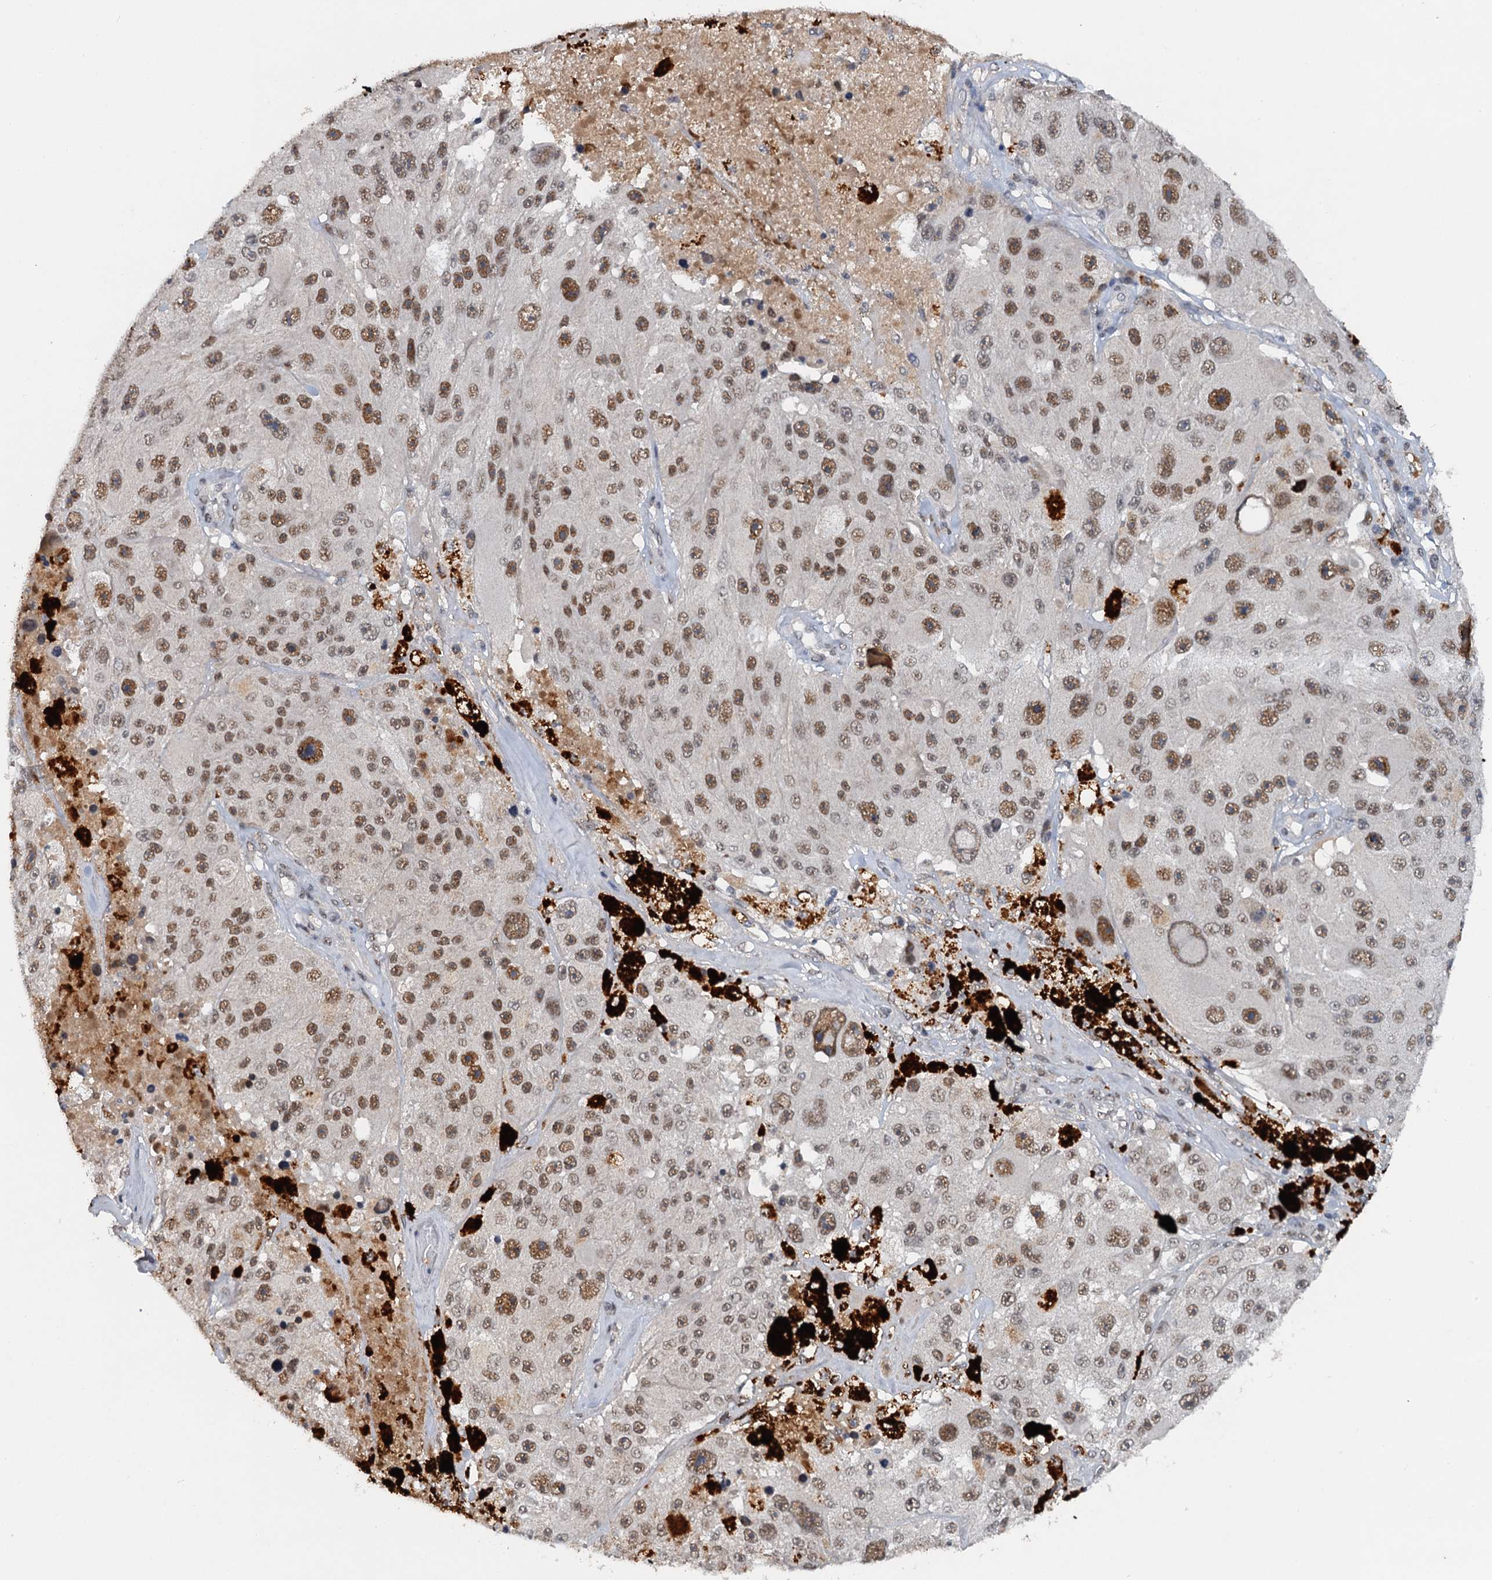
{"staining": {"intensity": "moderate", "quantity": ">75%", "location": "nuclear"}, "tissue": "melanoma", "cell_type": "Tumor cells", "image_type": "cancer", "snomed": [{"axis": "morphology", "description": "Malignant melanoma, Metastatic site"}, {"axis": "topography", "description": "Lymph node"}], "caption": "A high-resolution image shows immunohistochemistry (IHC) staining of melanoma, which demonstrates moderate nuclear staining in approximately >75% of tumor cells.", "gene": "CSTF3", "patient": {"sex": "male", "age": 62}}